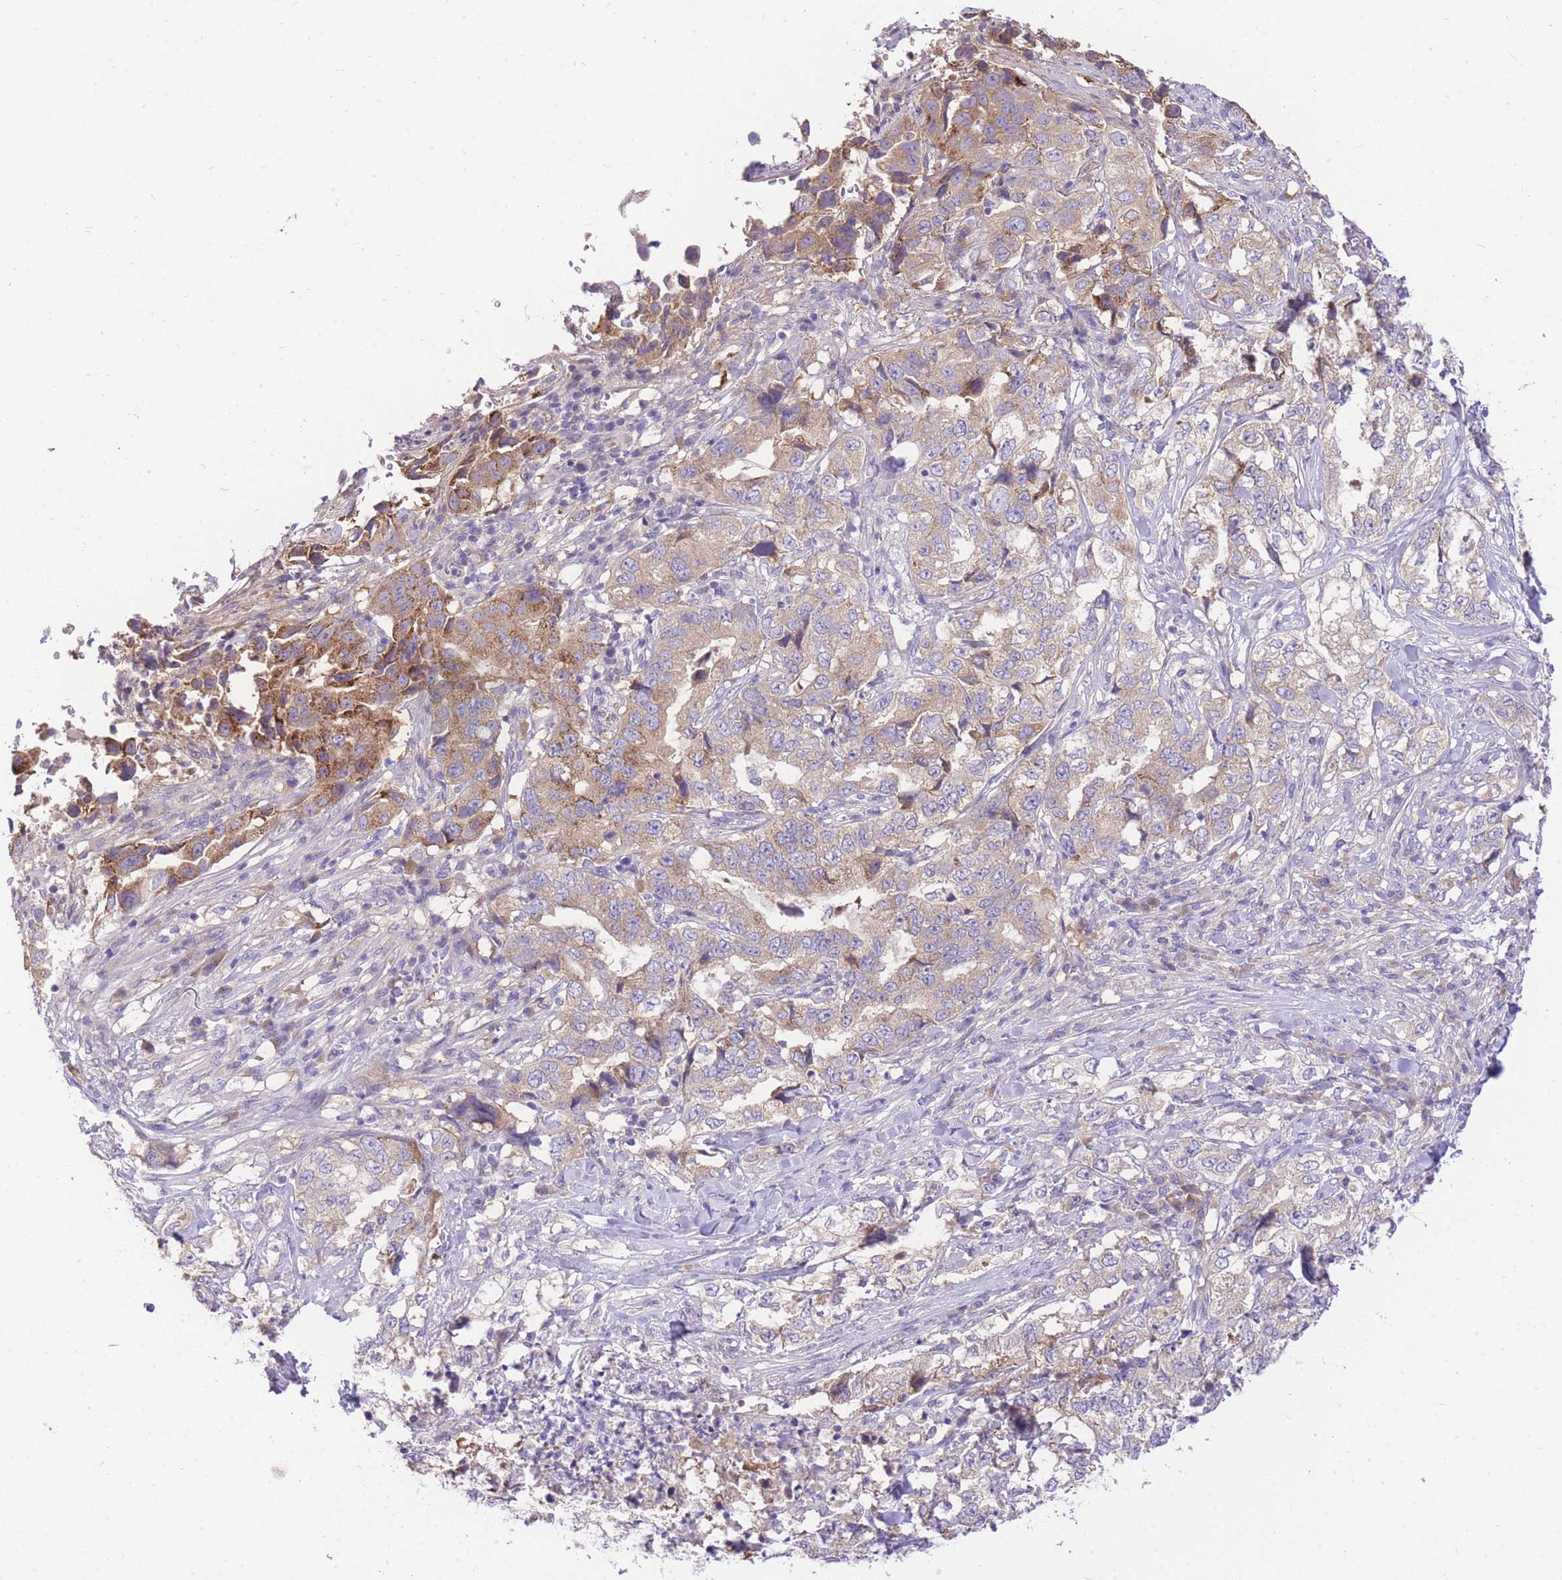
{"staining": {"intensity": "moderate", "quantity": "<25%", "location": "cytoplasmic/membranous"}, "tissue": "lung cancer", "cell_type": "Tumor cells", "image_type": "cancer", "snomed": [{"axis": "morphology", "description": "Adenocarcinoma, NOS"}, {"axis": "topography", "description": "Lung"}], "caption": "This histopathology image displays immunohistochemistry staining of human lung adenocarcinoma, with low moderate cytoplasmic/membranous staining in approximately <25% of tumor cells.", "gene": "LIPH", "patient": {"sex": "female", "age": 51}}